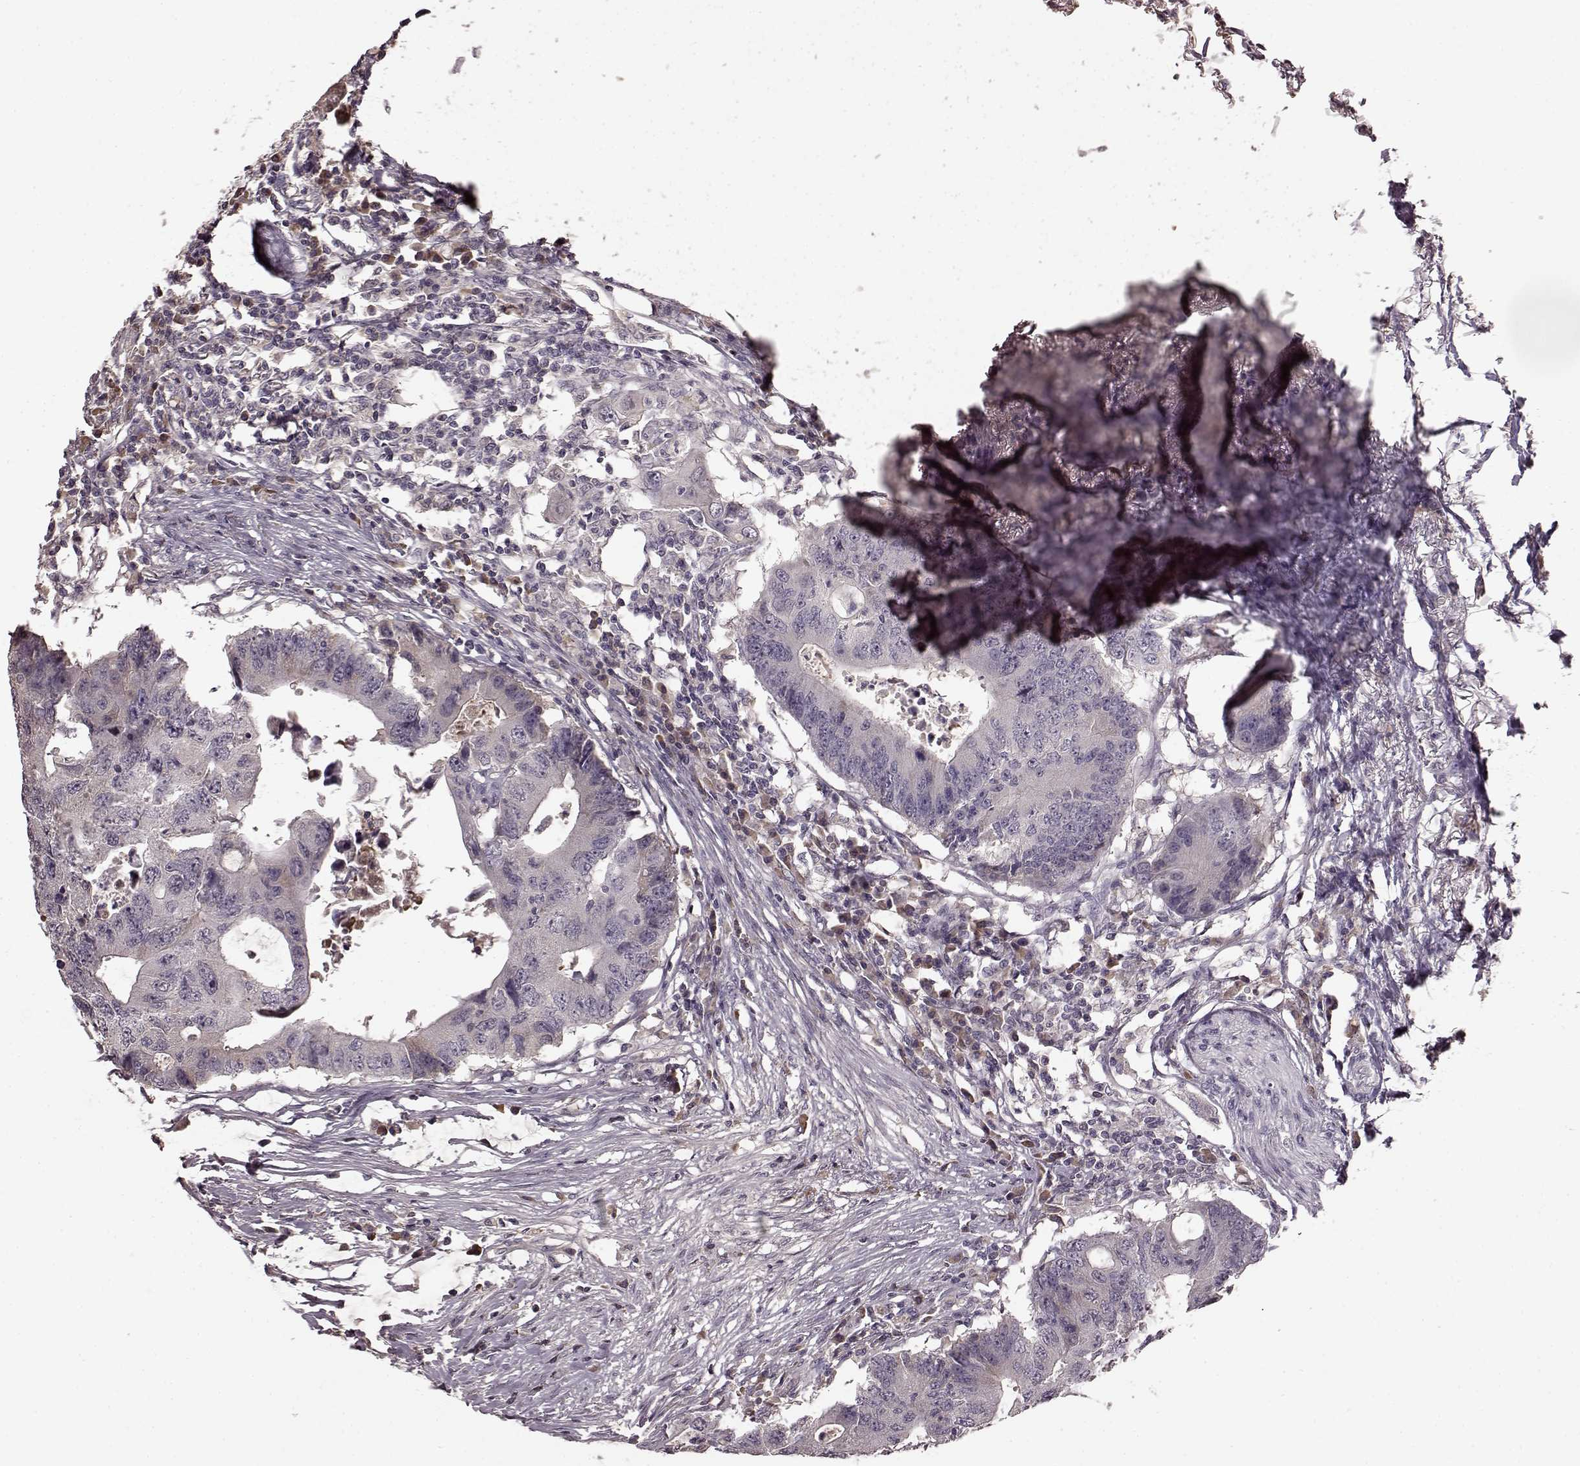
{"staining": {"intensity": "negative", "quantity": "none", "location": "none"}, "tissue": "colorectal cancer", "cell_type": "Tumor cells", "image_type": "cancer", "snomed": [{"axis": "morphology", "description": "Adenocarcinoma, NOS"}, {"axis": "topography", "description": "Colon"}], "caption": "The IHC micrograph has no significant expression in tumor cells of colorectal cancer tissue.", "gene": "NRL", "patient": {"sex": "male", "age": 71}}